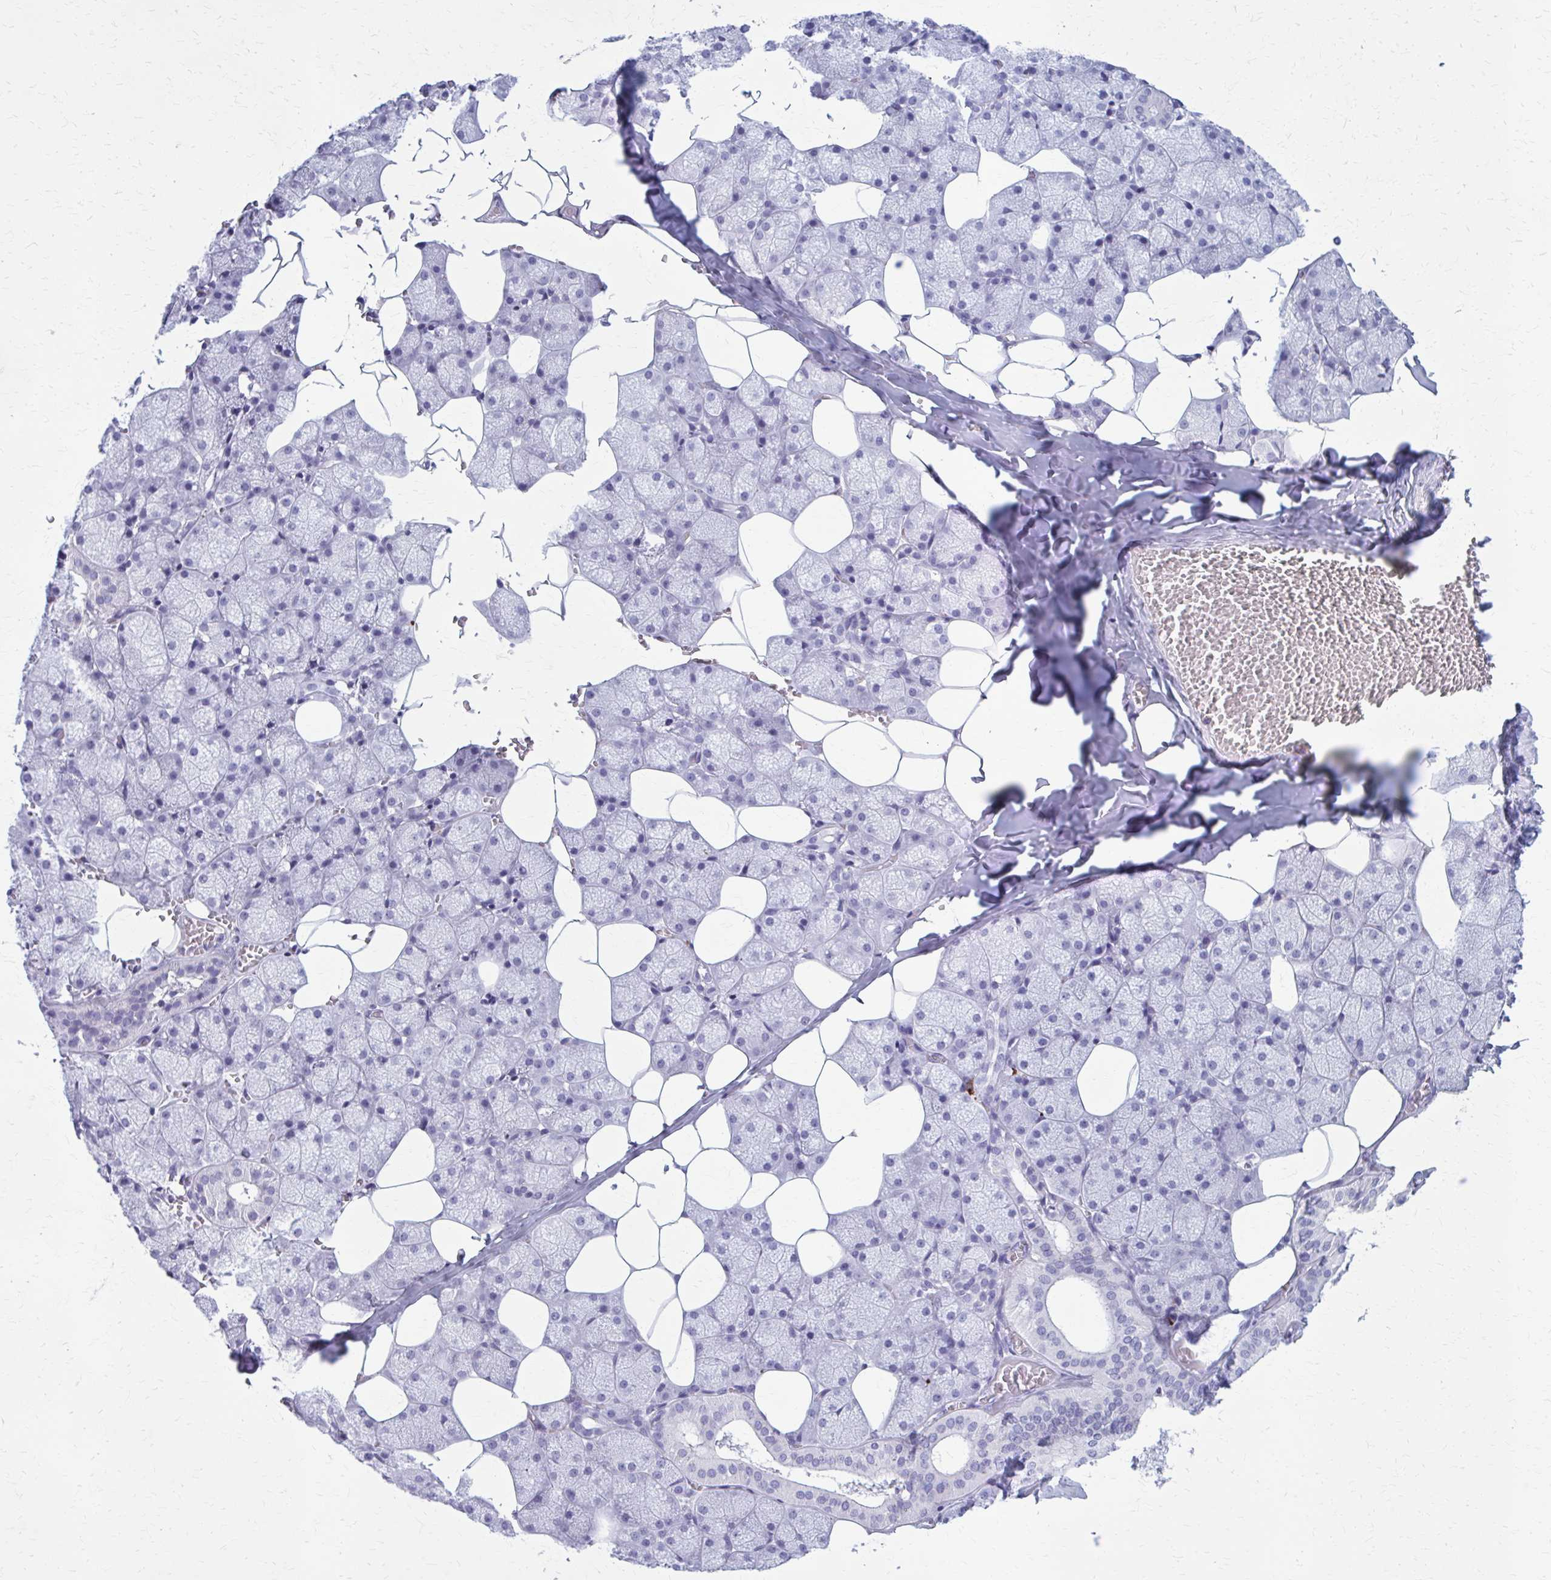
{"staining": {"intensity": "negative", "quantity": "none", "location": "none"}, "tissue": "salivary gland", "cell_type": "Glandular cells", "image_type": "normal", "snomed": [{"axis": "morphology", "description": "Normal tissue, NOS"}, {"axis": "topography", "description": "Salivary gland"}, {"axis": "topography", "description": "Peripheral nerve tissue"}], "caption": "This photomicrograph is of normal salivary gland stained with IHC to label a protein in brown with the nuclei are counter-stained blue. There is no positivity in glandular cells.", "gene": "ZDHHC7", "patient": {"sex": "male", "age": 38}}